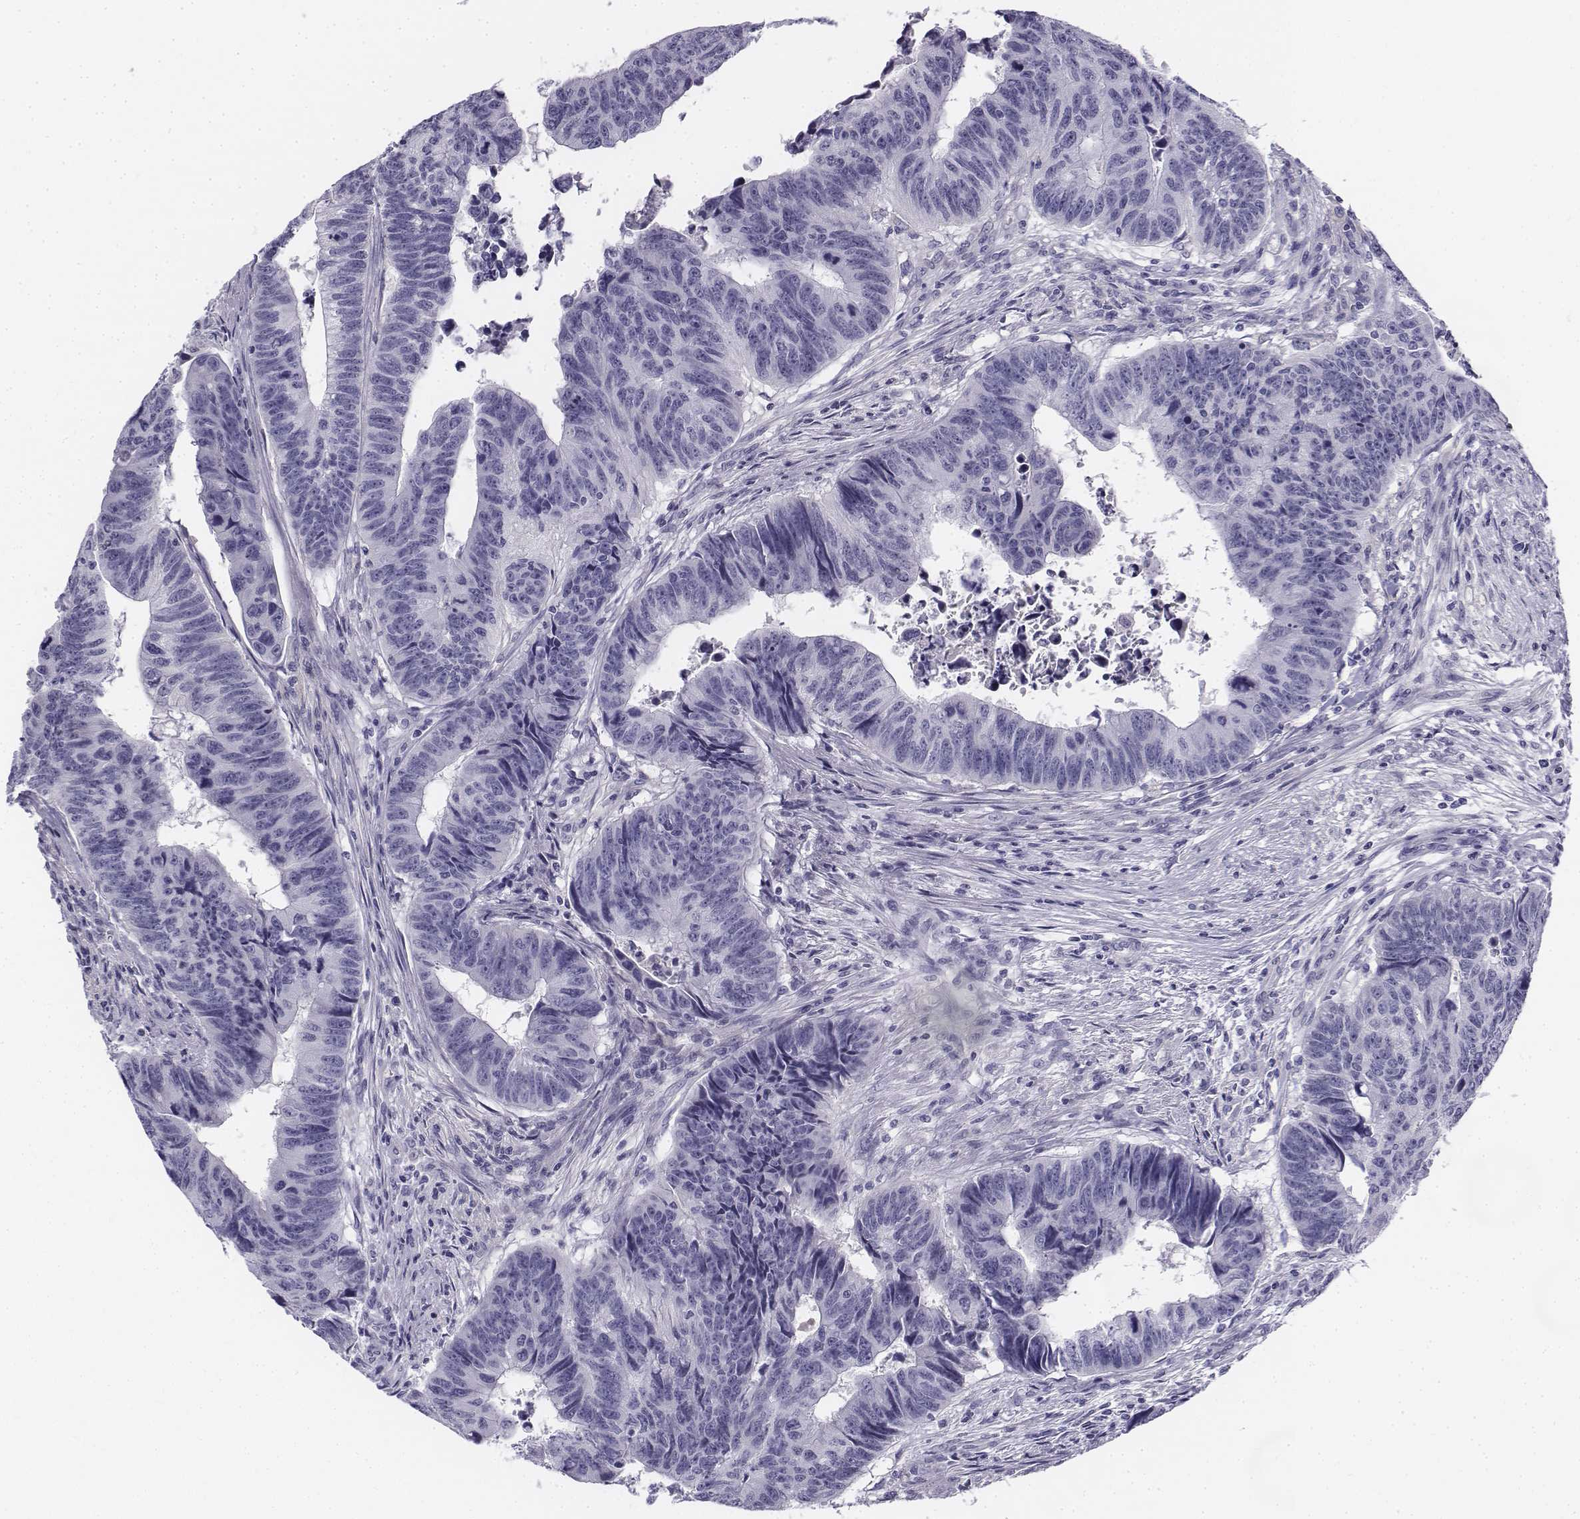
{"staining": {"intensity": "negative", "quantity": "none", "location": "none"}, "tissue": "colorectal cancer", "cell_type": "Tumor cells", "image_type": "cancer", "snomed": [{"axis": "morphology", "description": "Adenocarcinoma, NOS"}, {"axis": "topography", "description": "Rectum"}], "caption": "Colorectal cancer (adenocarcinoma) stained for a protein using immunohistochemistry demonstrates no staining tumor cells.", "gene": "TH", "patient": {"sex": "female", "age": 85}}